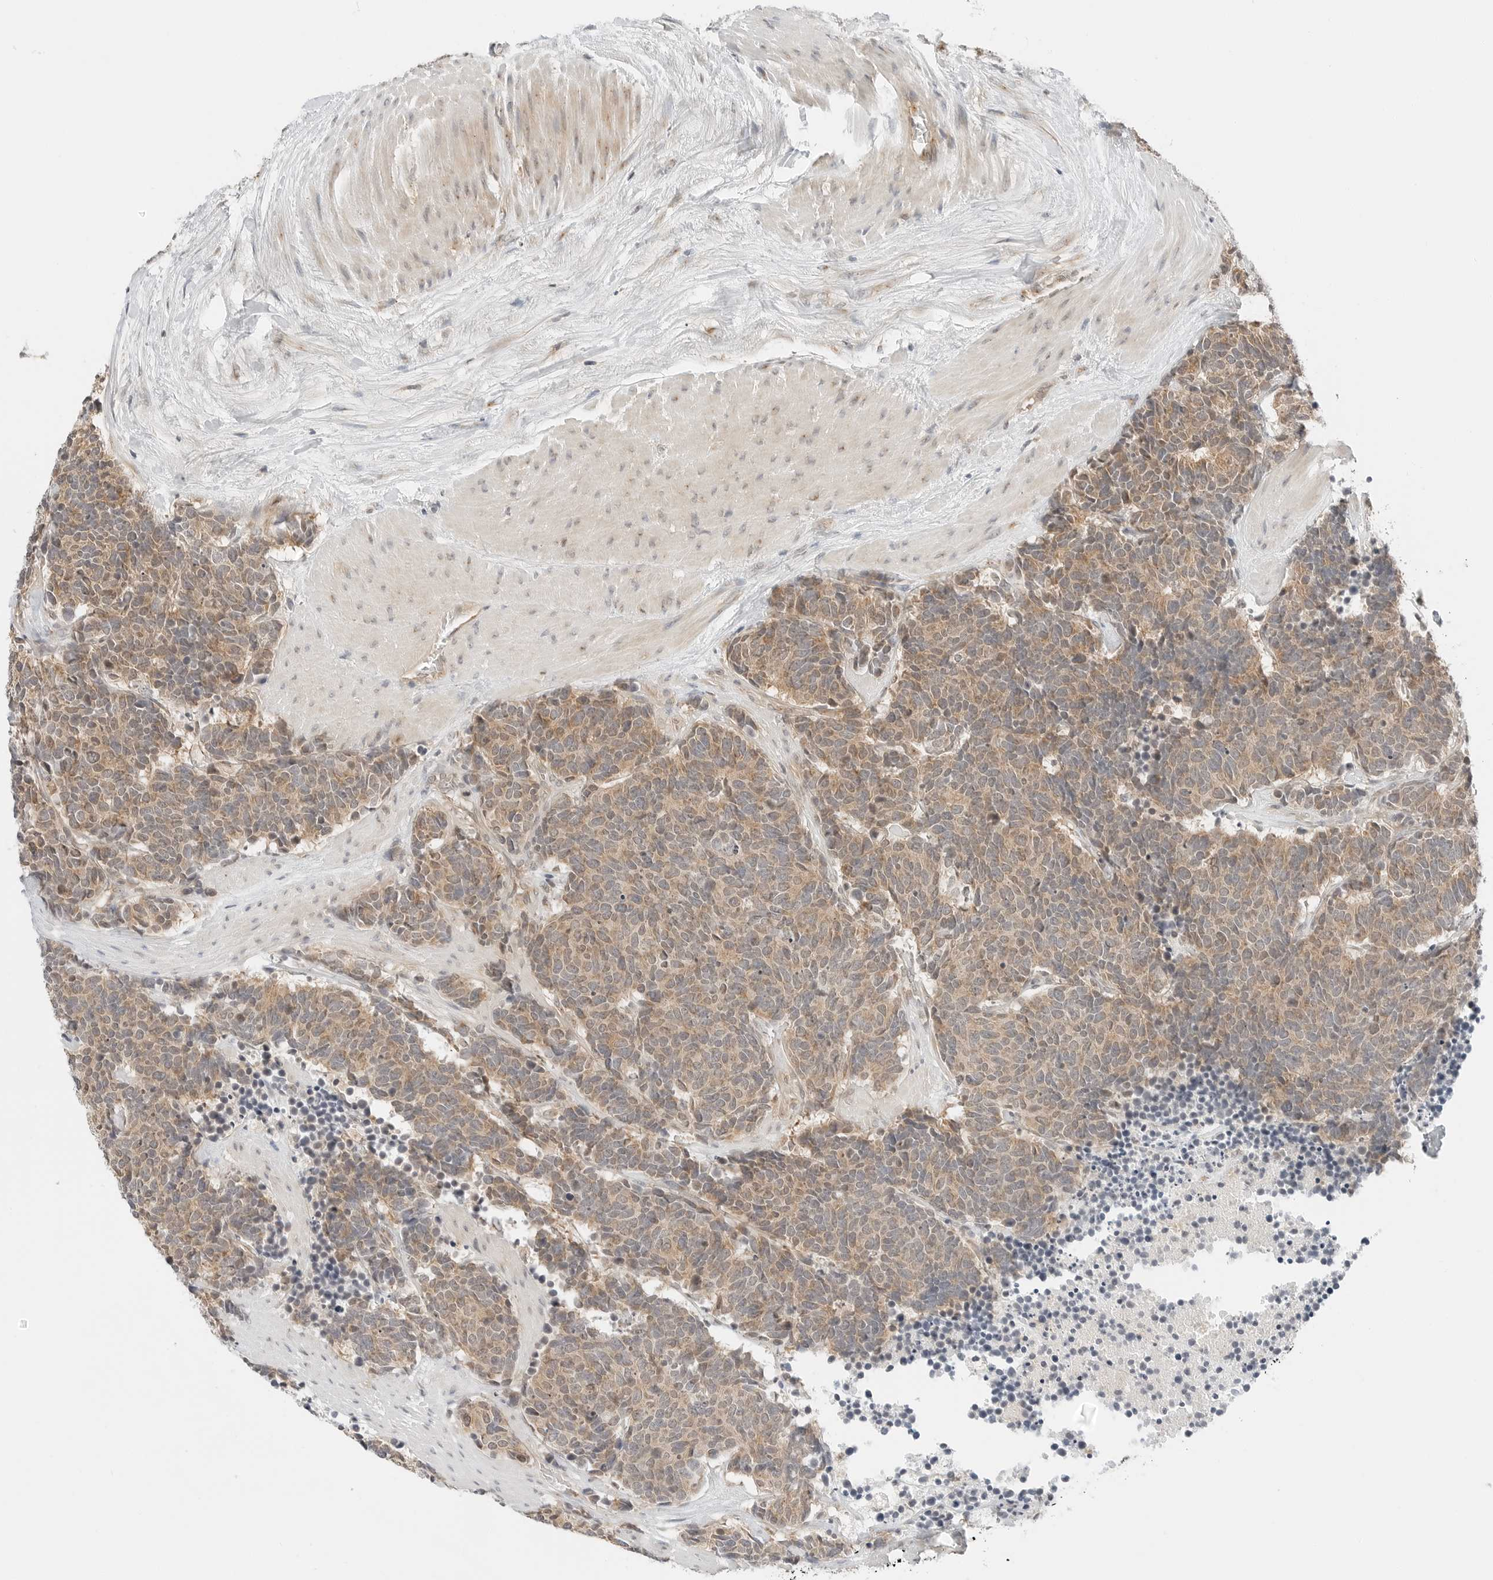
{"staining": {"intensity": "moderate", "quantity": ">75%", "location": "cytoplasmic/membranous"}, "tissue": "carcinoid", "cell_type": "Tumor cells", "image_type": "cancer", "snomed": [{"axis": "morphology", "description": "Carcinoma, NOS"}, {"axis": "morphology", "description": "Carcinoid, malignant, NOS"}, {"axis": "topography", "description": "Urinary bladder"}], "caption": "Tumor cells exhibit medium levels of moderate cytoplasmic/membranous positivity in about >75% of cells in human carcinoid. The staining was performed using DAB, with brown indicating positive protein expression. Nuclei are stained blue with hematoxylin.", "gene": "IQCC", "patient": {"sex": "male", "age": 57}}